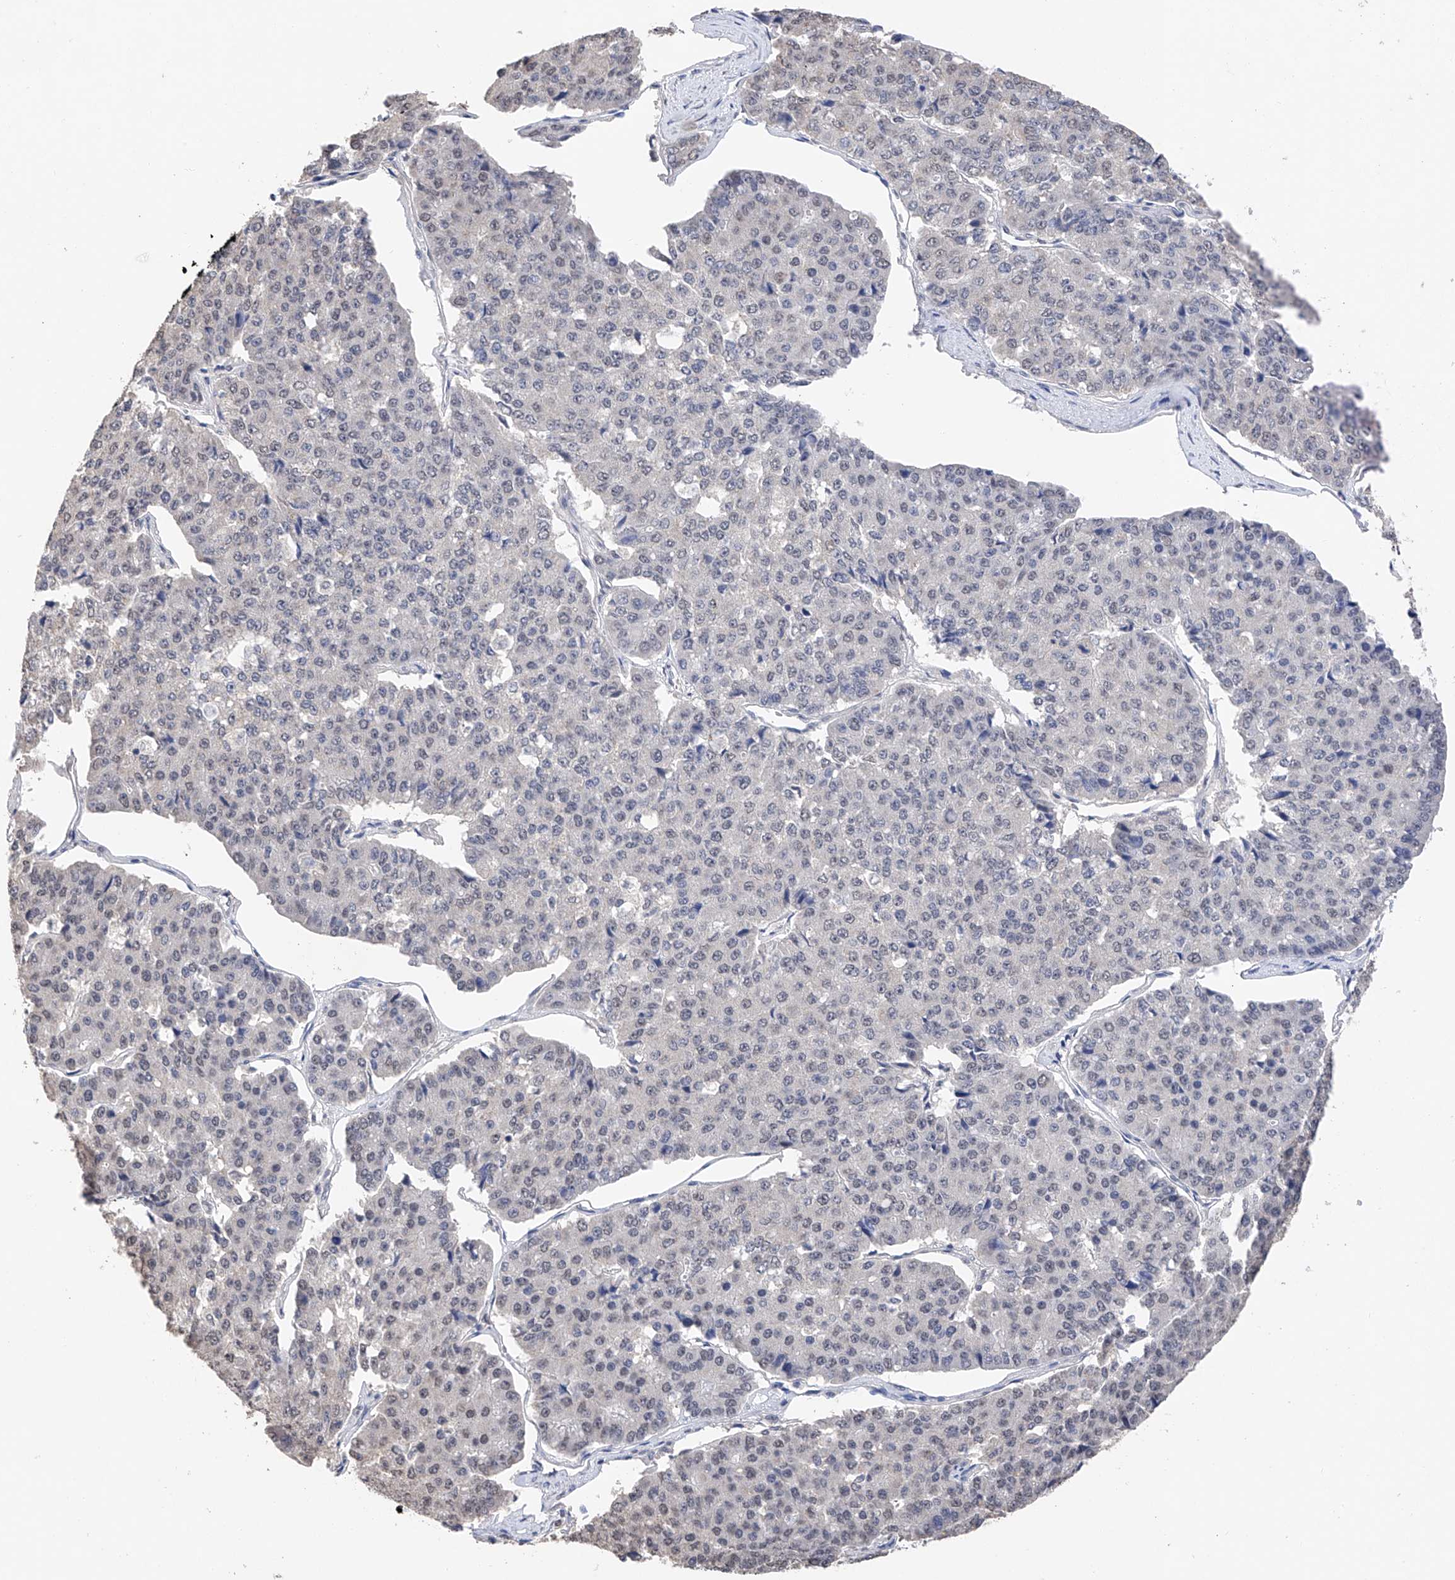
{"staining": {"intensity": "negative", "quantity": "none", "location": "none"}, "tissue": "pancreatic cancer", "cell_type": "Tumor cells", "image_type": "cancer", "snomed": [{"axis": "morphology", "description": "Adenocarcinoma, NOS"}, {"axis": "topography", "description": "Pancreas"}], "caption": "DAB immunohistochemical staining of human pancreatic cancer (adenocarcinoma) reveals no significant expression in tumor cells.", "gene": "DMAP1", "patient": {"sex": "male", "age": 50}}